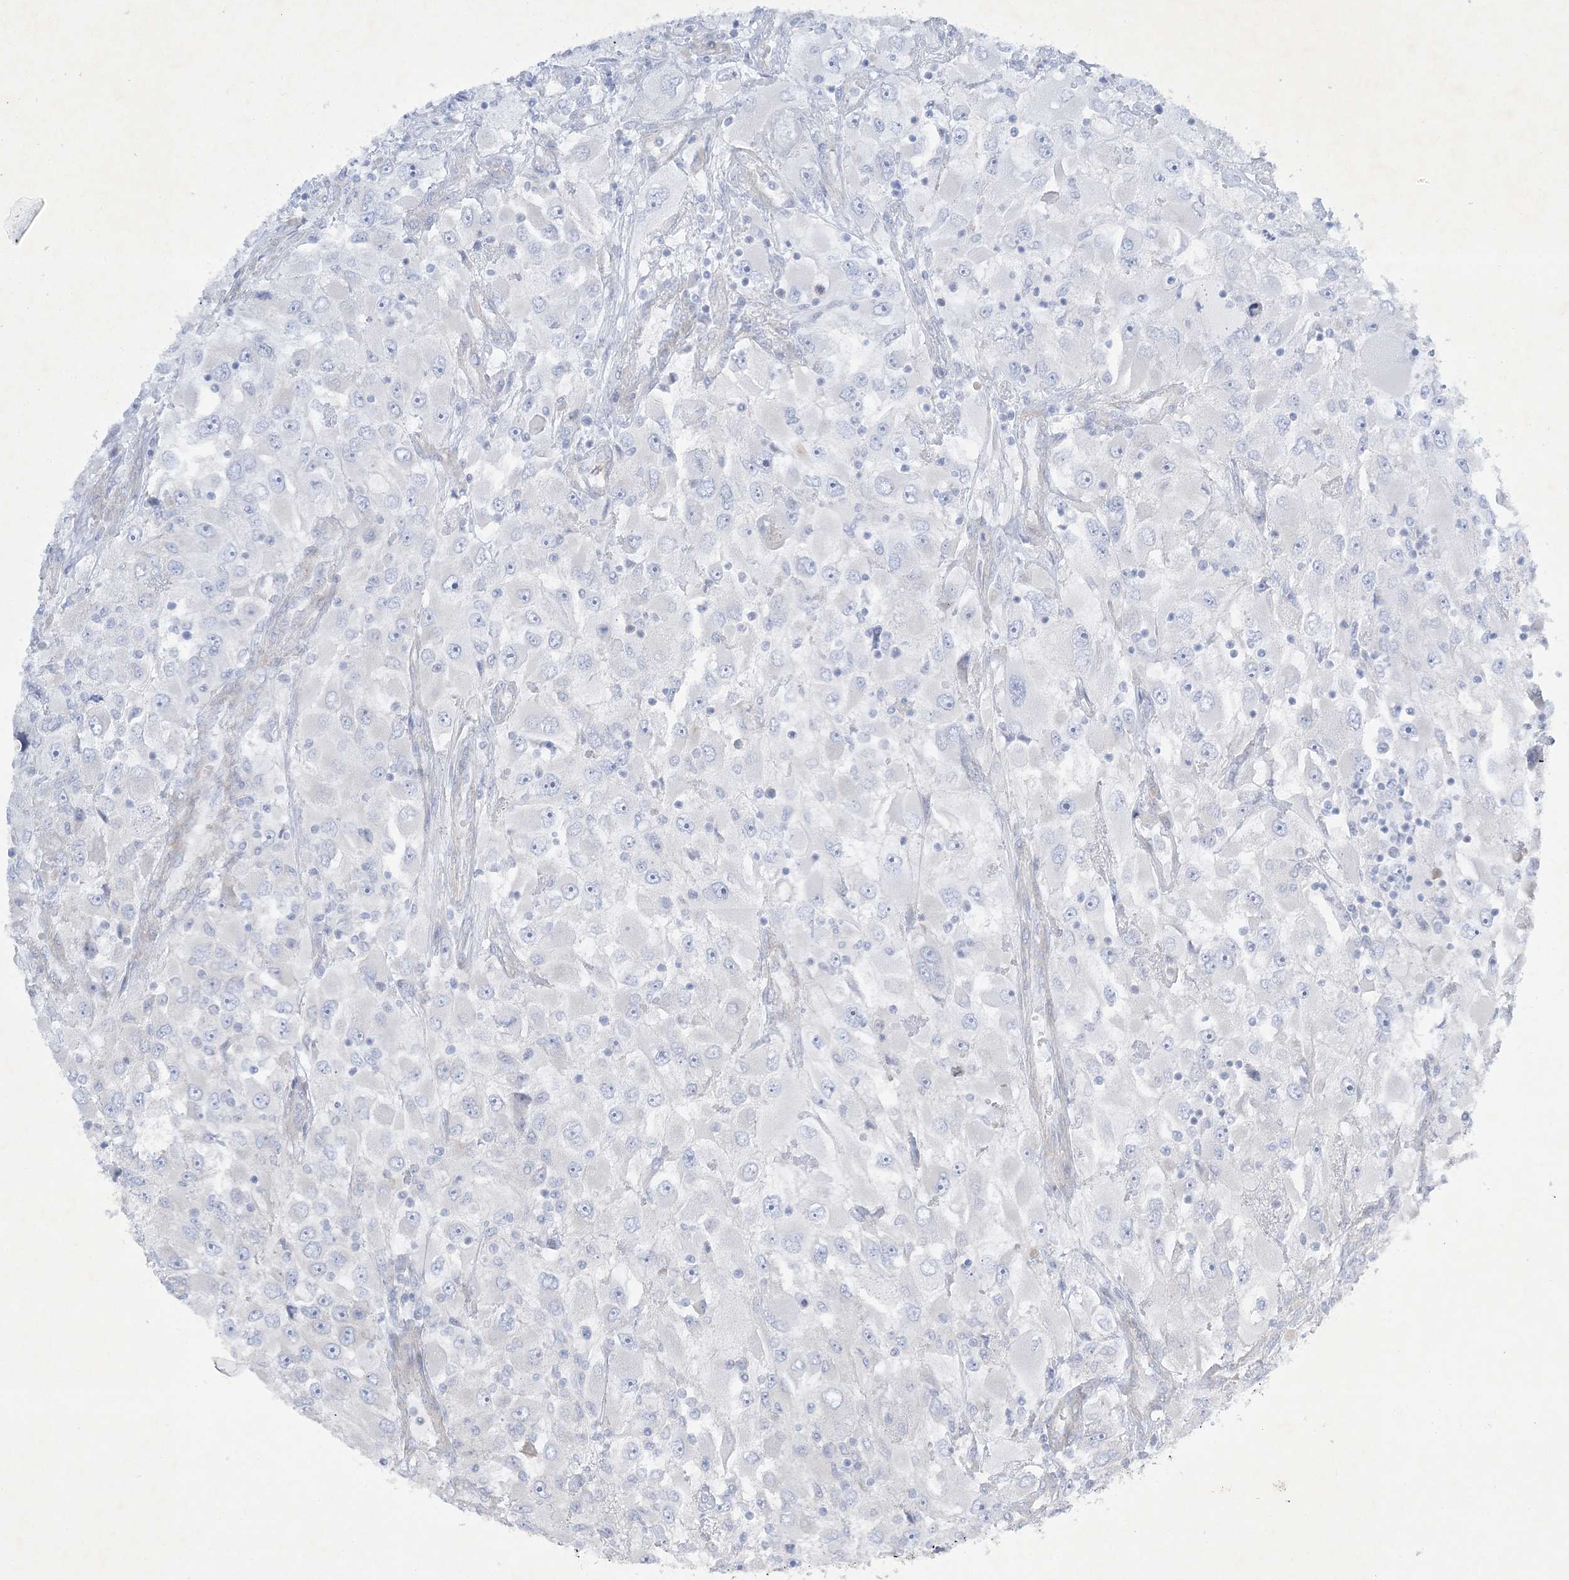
{"staining": {"intensity": "negative", "quantity": "none", "location": "none"}, "tissue": "renal cancer", "cell_type": "Tumor cells", "image_type": "cancer", "snomed": [{"axis": "morphology", "description": "Adenocarcinoma, NOS"}, {"axis": "topography", "description": "Kidney"}], "caption": "Tumor cells are negative for brown protein staining in adenocarcinoma (renal). Brightfield microscopy of IHC stained with DAB (3,3'-diaminobenzidine) (brown) and hematoxylin (blue), captured at high magnification.", "gene": "FARSB", "patient": {"sex": "female", "age": 52}}